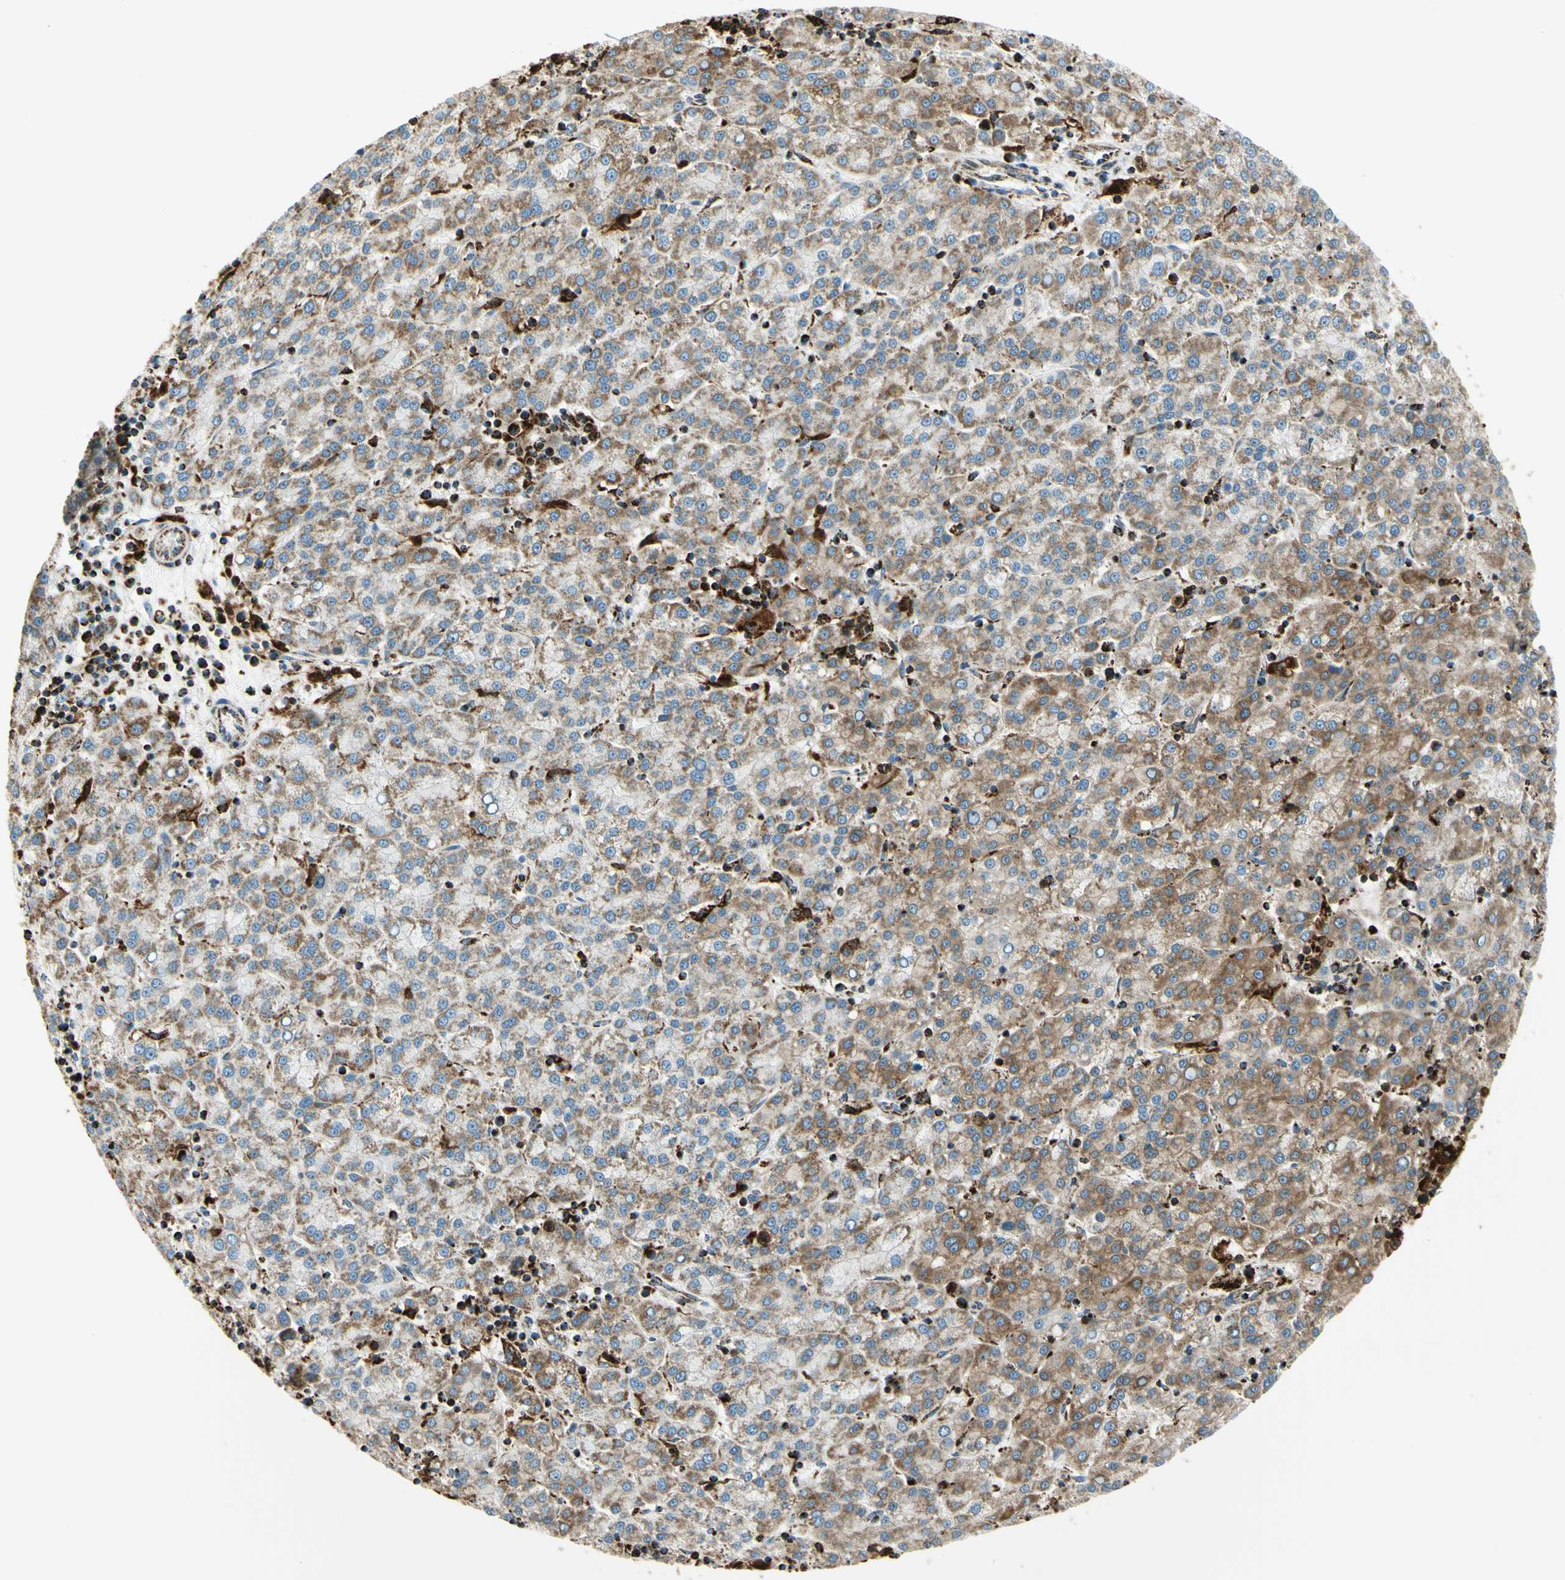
{"staining": {"intensity": "moderate", "quantity": "25%-75%", "location": "cytoplasmic/membranous"}, "tissue": "liver cancer", "cell_type": "Tumor cells", "image_type": "cancer", "snomed": [{"axis": "morphology", "description": "Carcinoma, Hepatocellular, NOS"}, {"axis": "topography", "description": "Liver"}], "caption": "Moderate cytoplasmic/membranous expression is seen in approximately 25%-75% of tumor cells in liver cancer. Nuclei are stained in blue.", "gene": "ME2", "patient": {"sex": "female", "age": 58}}